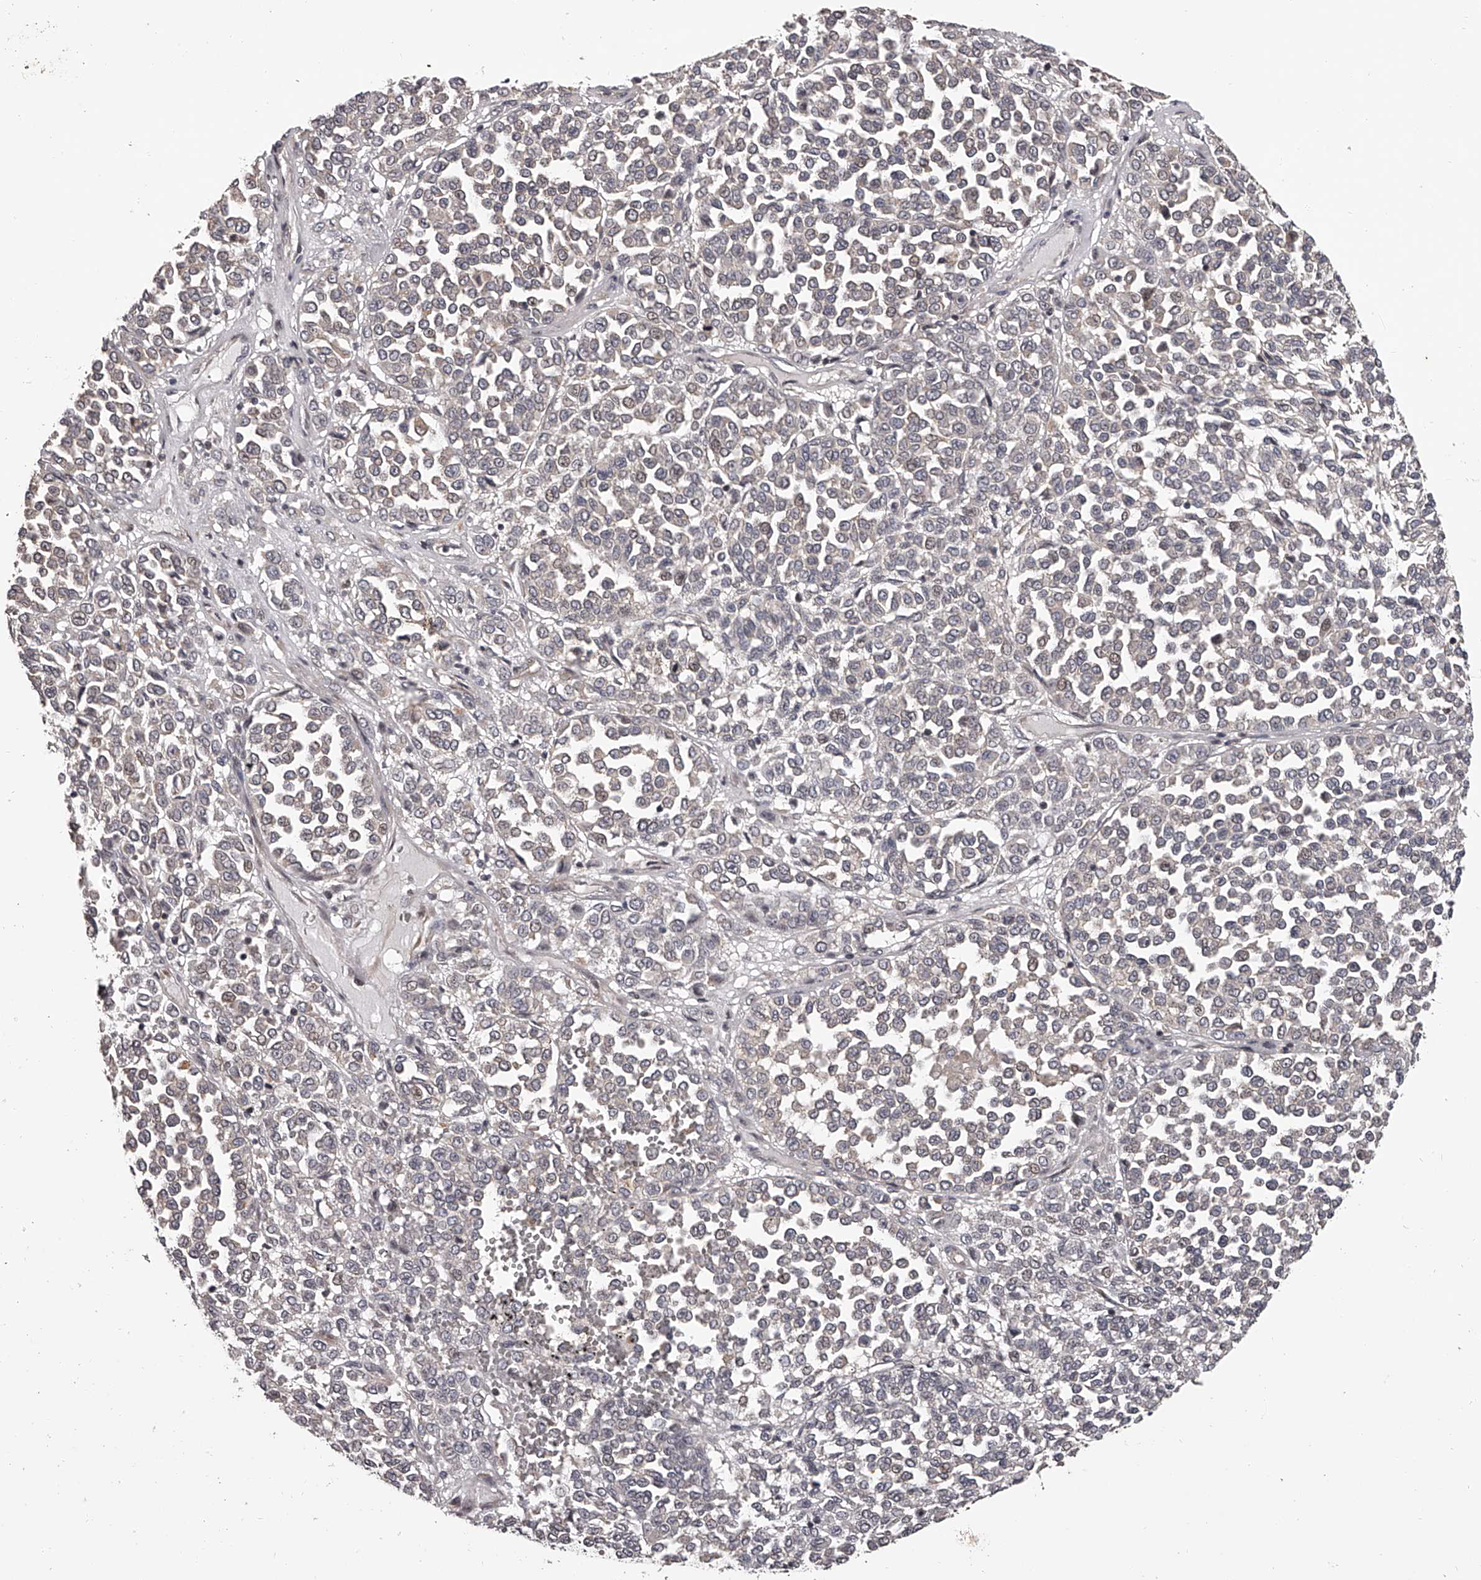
{"staining": {"intensity": "weak", "quantity": "<25%", "location": "cytoplasmic/membranous"}, "tissue": "melanoma", "cell_type": "Tumor cells", "image_type": "cancer", "snomed": [{"axis": "morphology", "description": "Malignant melanoma, Metastatic site"}, {"axis": "topography", "description": "Pancreas"}], "caption": "The histopathology image reveals no staining of tumor cells in melanoma. (DAB immunohistochemistry (IHC), high magnification).", "gene": "PFDN2", "patient": {"sex": "female", "age": 30}}